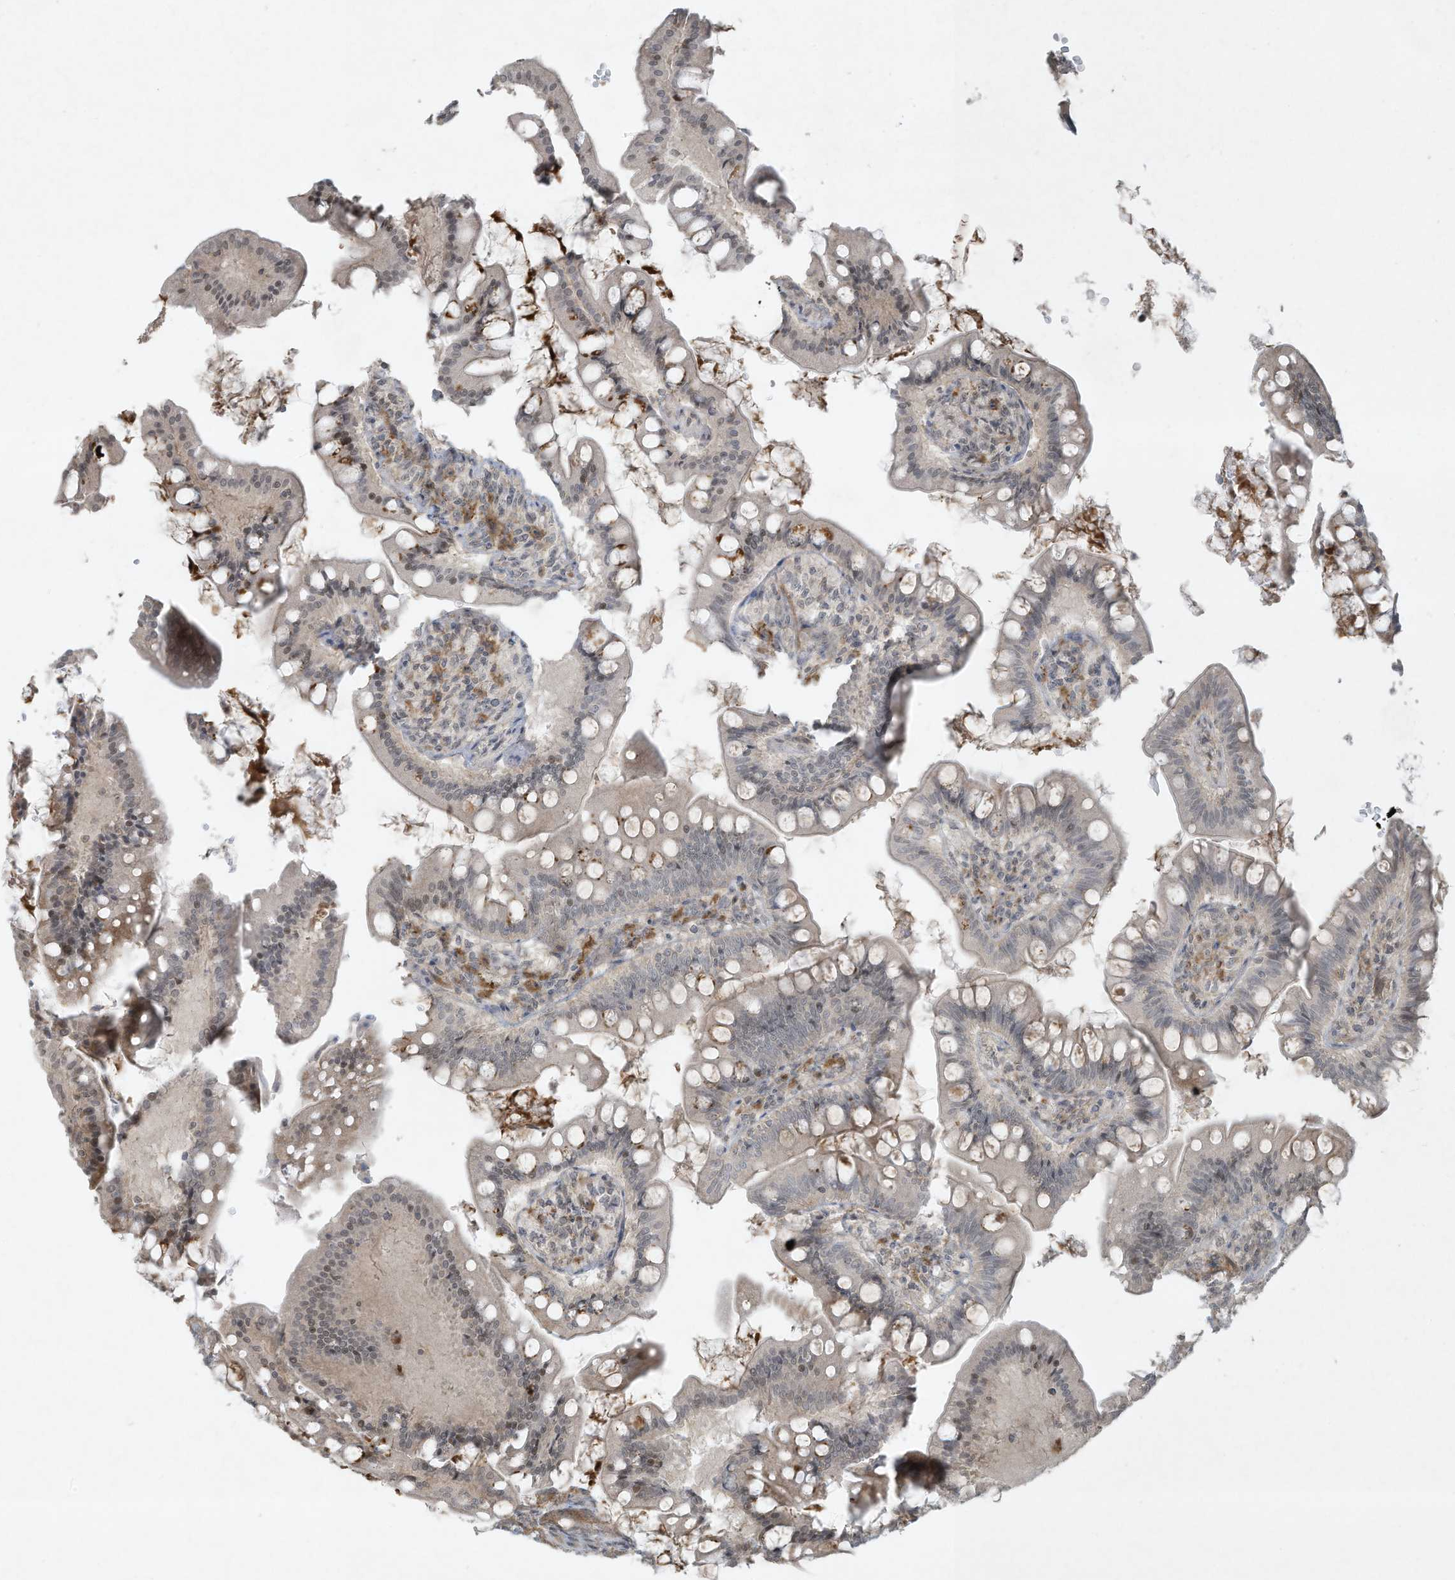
{"staining": {"intensity": "weak", "quantity": "25%-75%", "location": "cytoplasmic/membranous"}, "tissue": "small intestine", "cell_type": "Glandular cells", "image_type": "normal", "snomed": [{"axis": "morphology", "description": "Normal tissue, NOS"}, {"axis": "topography", "description": "Small intestine"}], "caption": "High-magnification brightfield microscopy of unremarkable small intestine stained with DAB (3,3'-diaminobenzidine) (brown) and counterstained with hematoxylin (blue). glandular cells exhibit weak cytoplasmic/membranous staining is seen in approximately25%-75% of cells. (brown staining indicates protein expression, while blue staining denotes nuclei).", "gene": "ZNF263", "patient": {"sex": "male", "age": 7}}